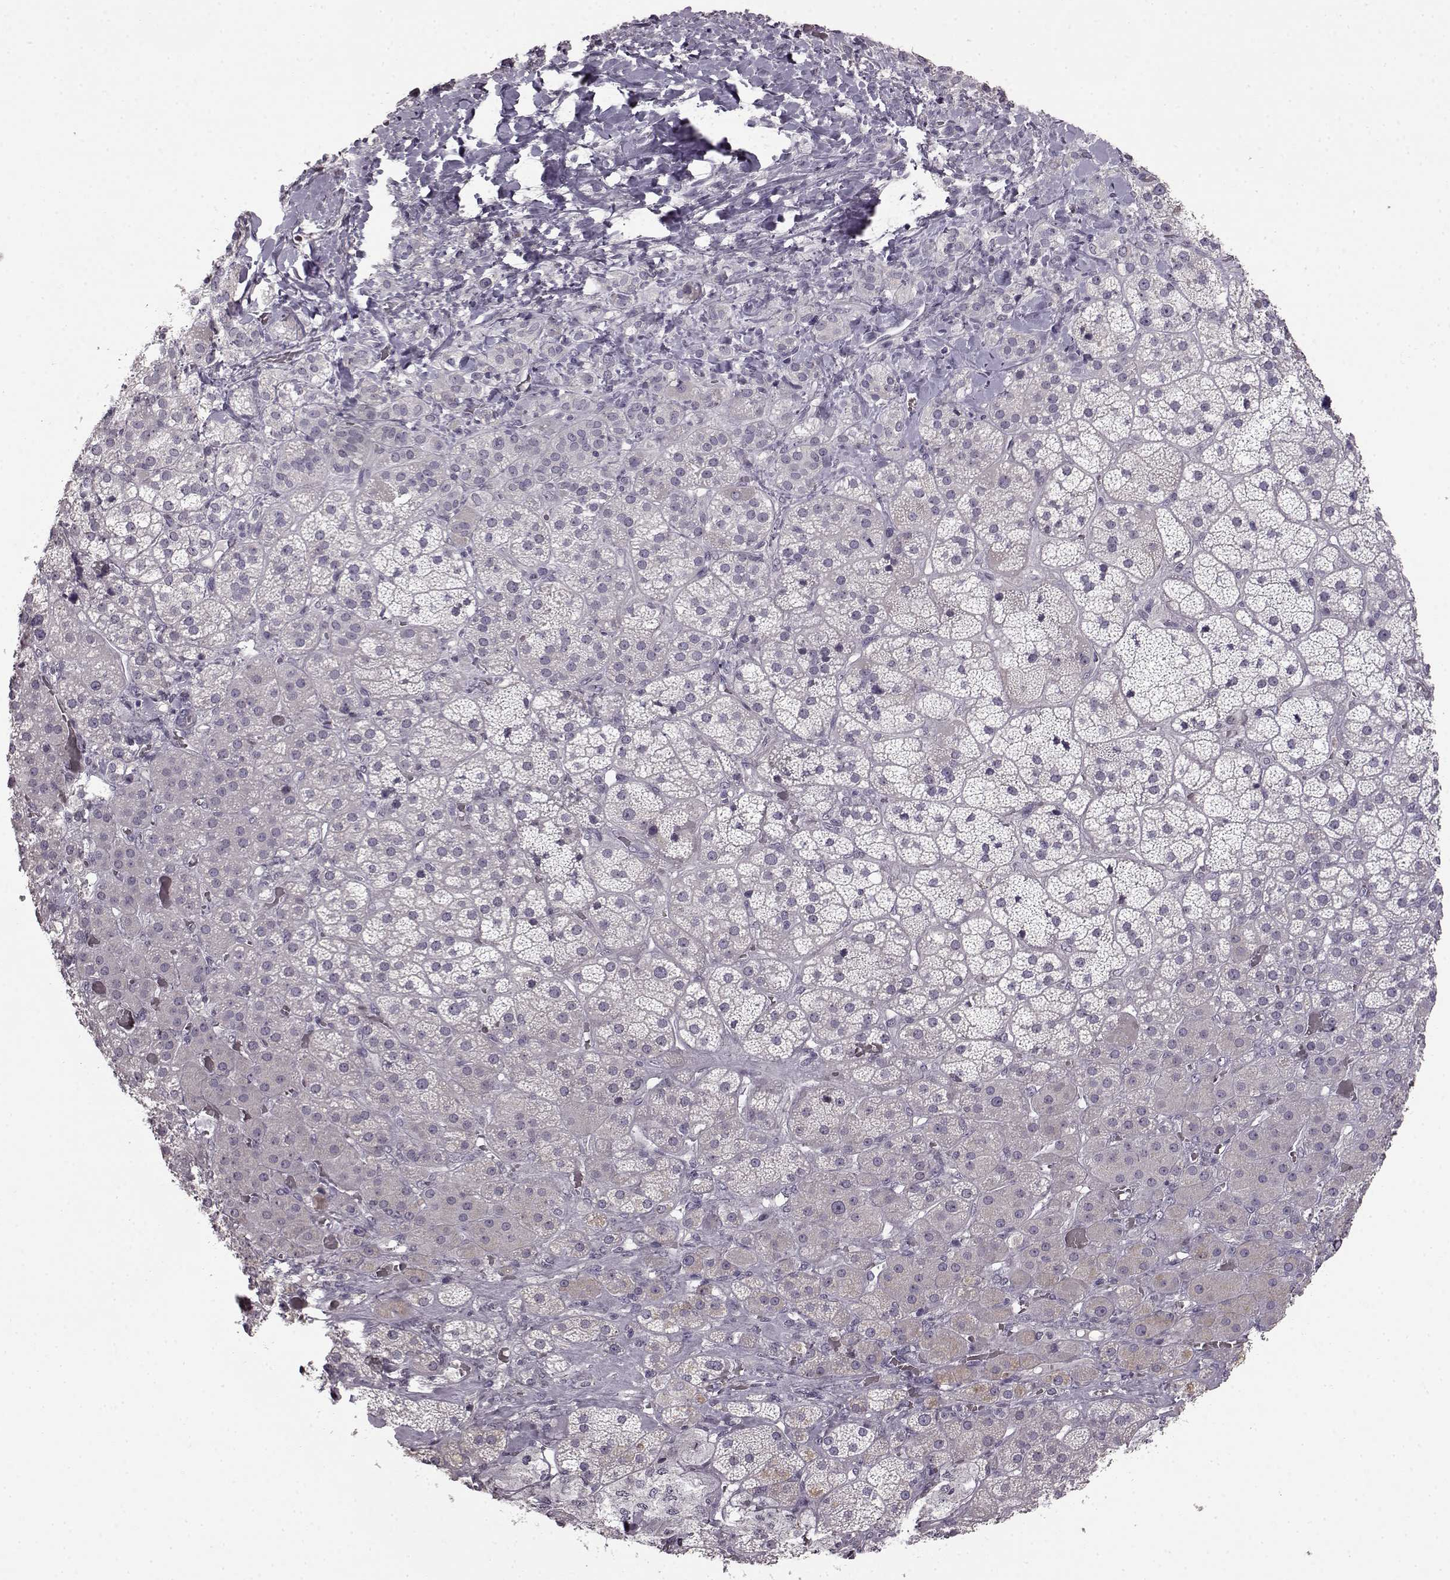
{"staining": {"intensity": "negative", "quantity": "none", "location": "none"}, "tissue": "adrenal gland", "cell_type": "Glandular cells", "image_type": "normal", "snomed": [{"axis": "morphology", "description": "Normal tissue, NOS"}, {"axis": "topography", "description": "Adrenal gland"}], "caption": "Human adrenal gland stained for a protein using immunohistochemistry shows no positivity in glandular cells.", "gene": "LHB", "patient": {"sex": "male", "age": 57}}